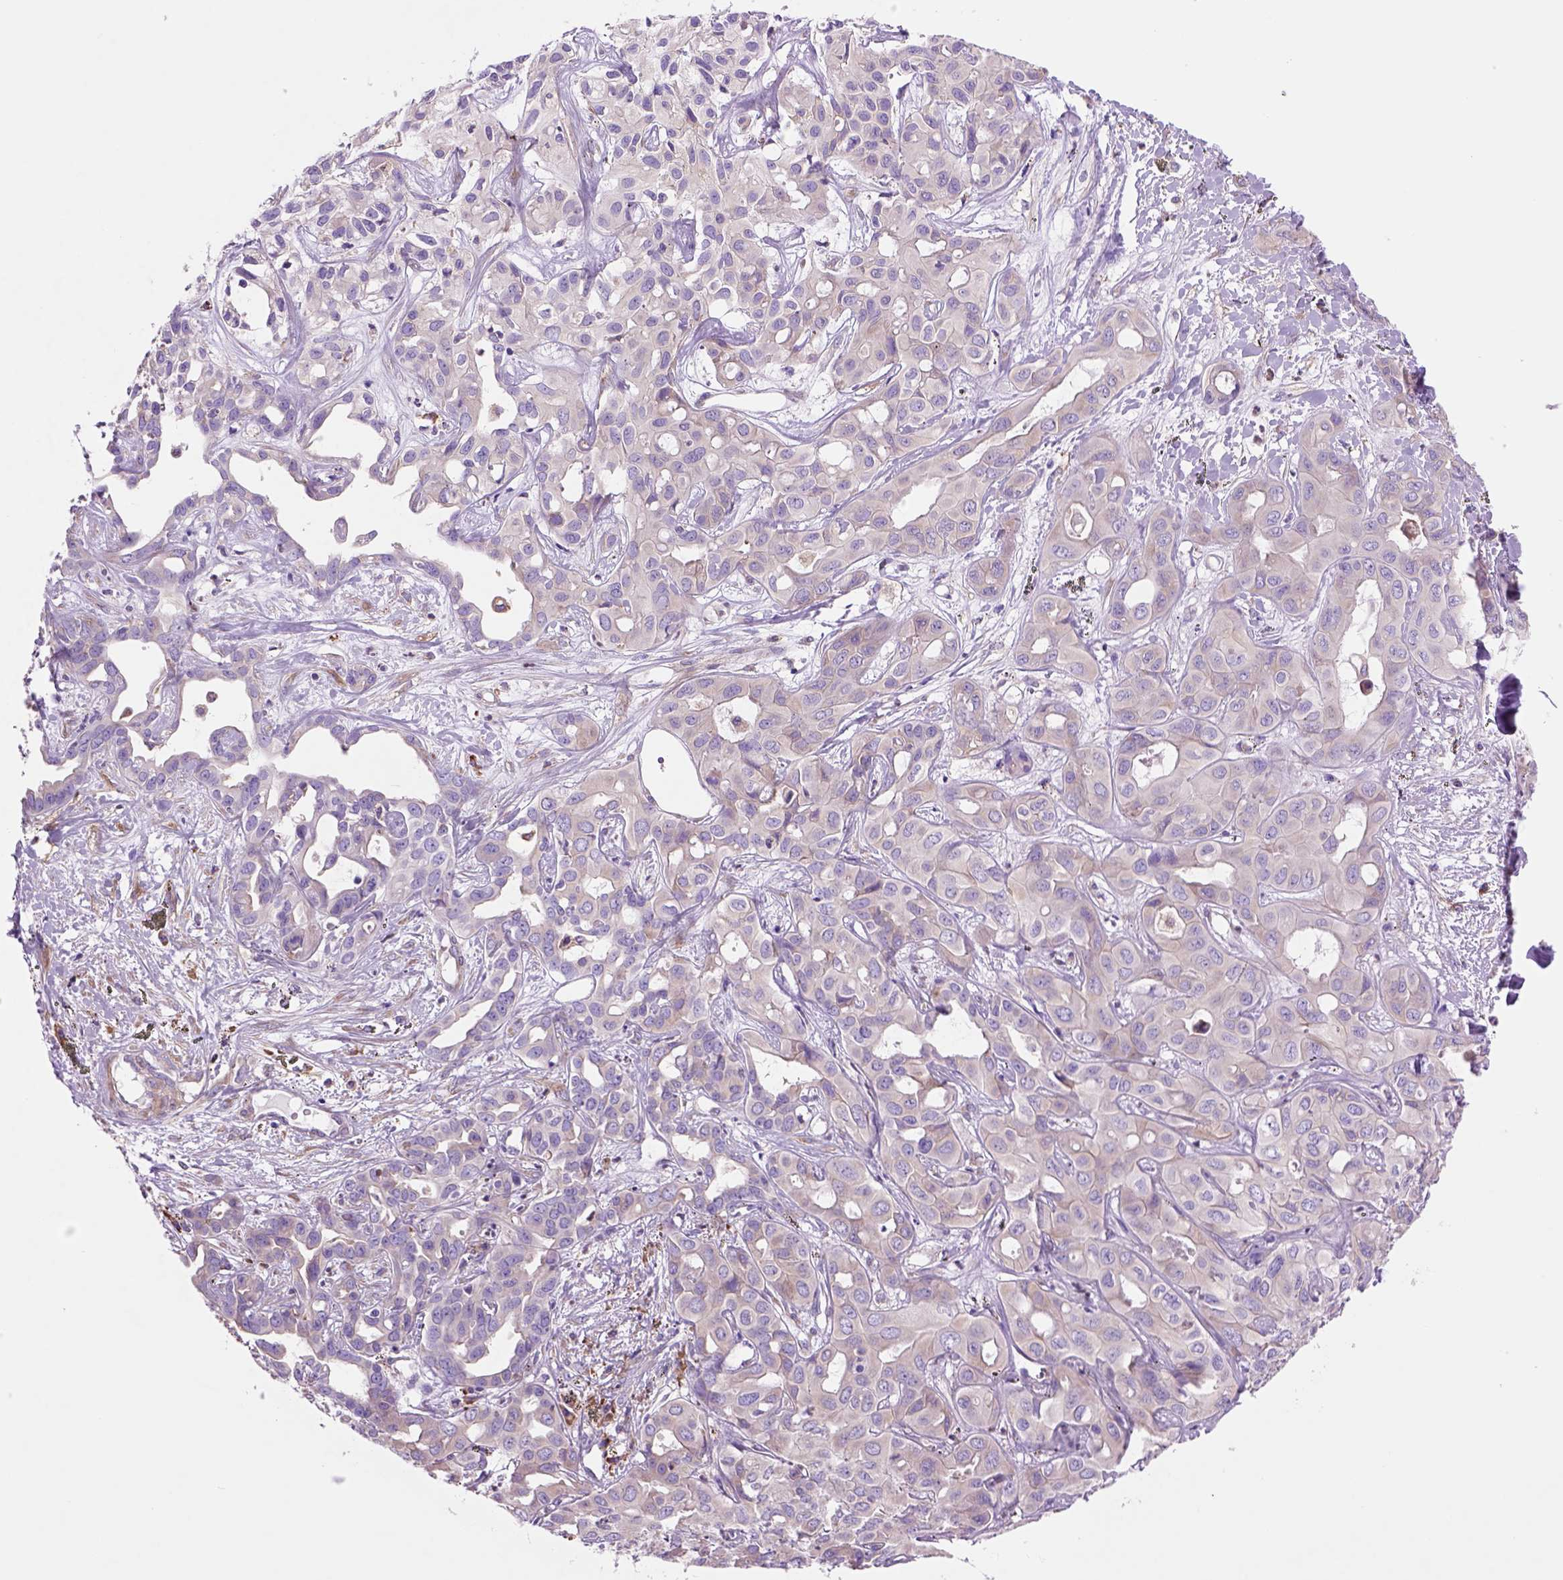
{"staining": {"intensity": "negative", "quantity": "none", "location": "none"}, "tissue": "liver cancer", "cell_type": "Tumor cells", "image_type": "cancer", "snomed": [{"axis": "morphology", "description": "Cholangiocarcinoma"}, {"axis": "topography", "description": "Liver"}], "caption": "This is a photomicrograph of immunohistochemistry (IHC) staining of liver cholangiocarcinoma, which shows no positivity in tumor cells. The staining was performed using DAB to visualize the protein expression in brown, while the nuclei were stained in blue with hematoxylin (Magnification: 20x).", "gene": "PIAS3", "patient": {"sex": "female", "age": 60}}